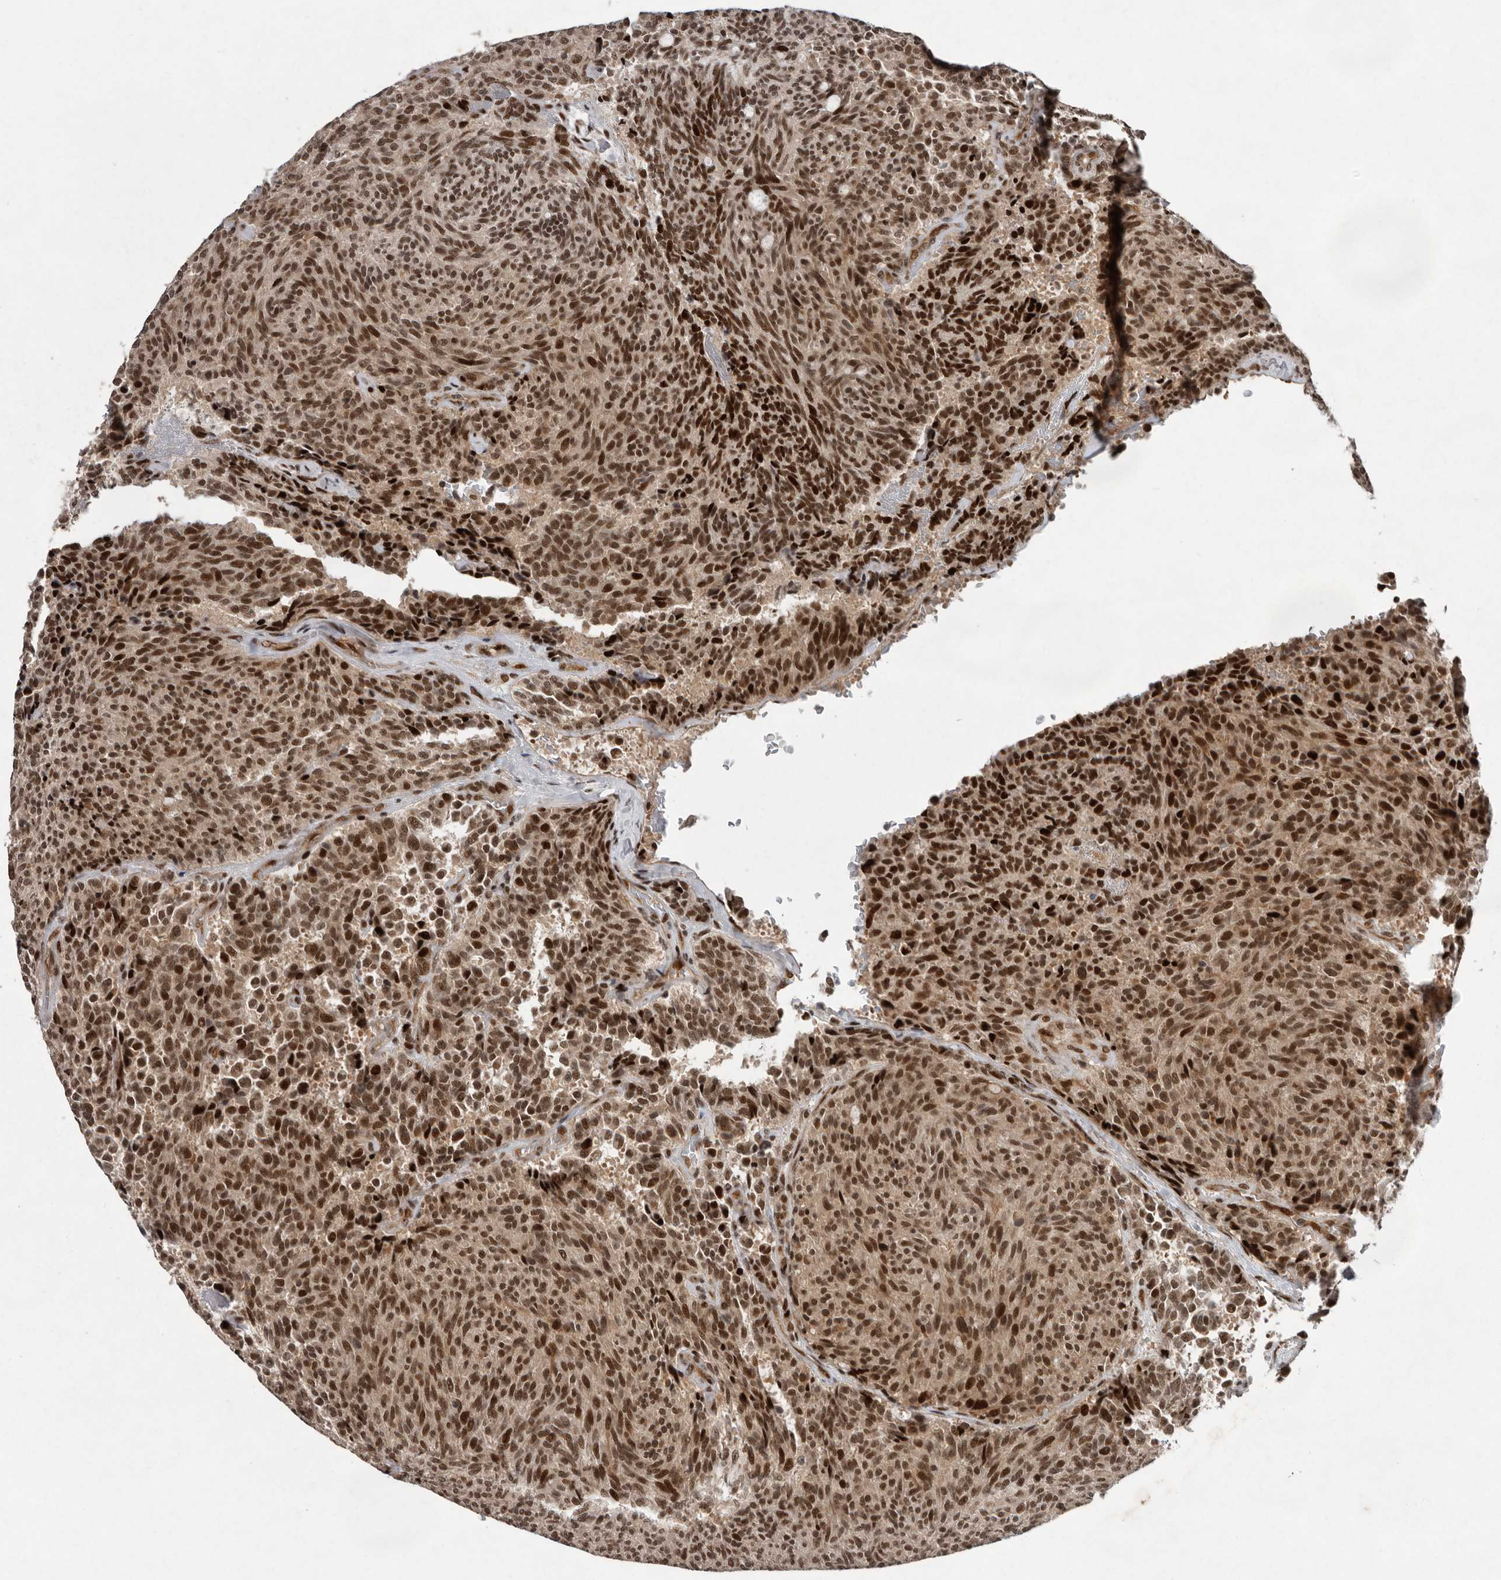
{"staining": {"intensity": "moderate", "quantity": ">75%", "location": "nuclear"}, "tissue": "carcinoid", "cell_type": "Tumor cells", "image_type": "cancer", "snomed": [{"axis": "morphology", "description": "Carcinoid, malignant, NOS"}, {"axis": "topography", "description": "Pancreas"}], "caption": "A photomicrograph showing moderate nuclear staining in approximately >75% of tumor cells in carcinoid, as visualized by brown immunohistochemical staining.", "gene": "CDC27", "patient": {"sex": "female", "age": 54}}